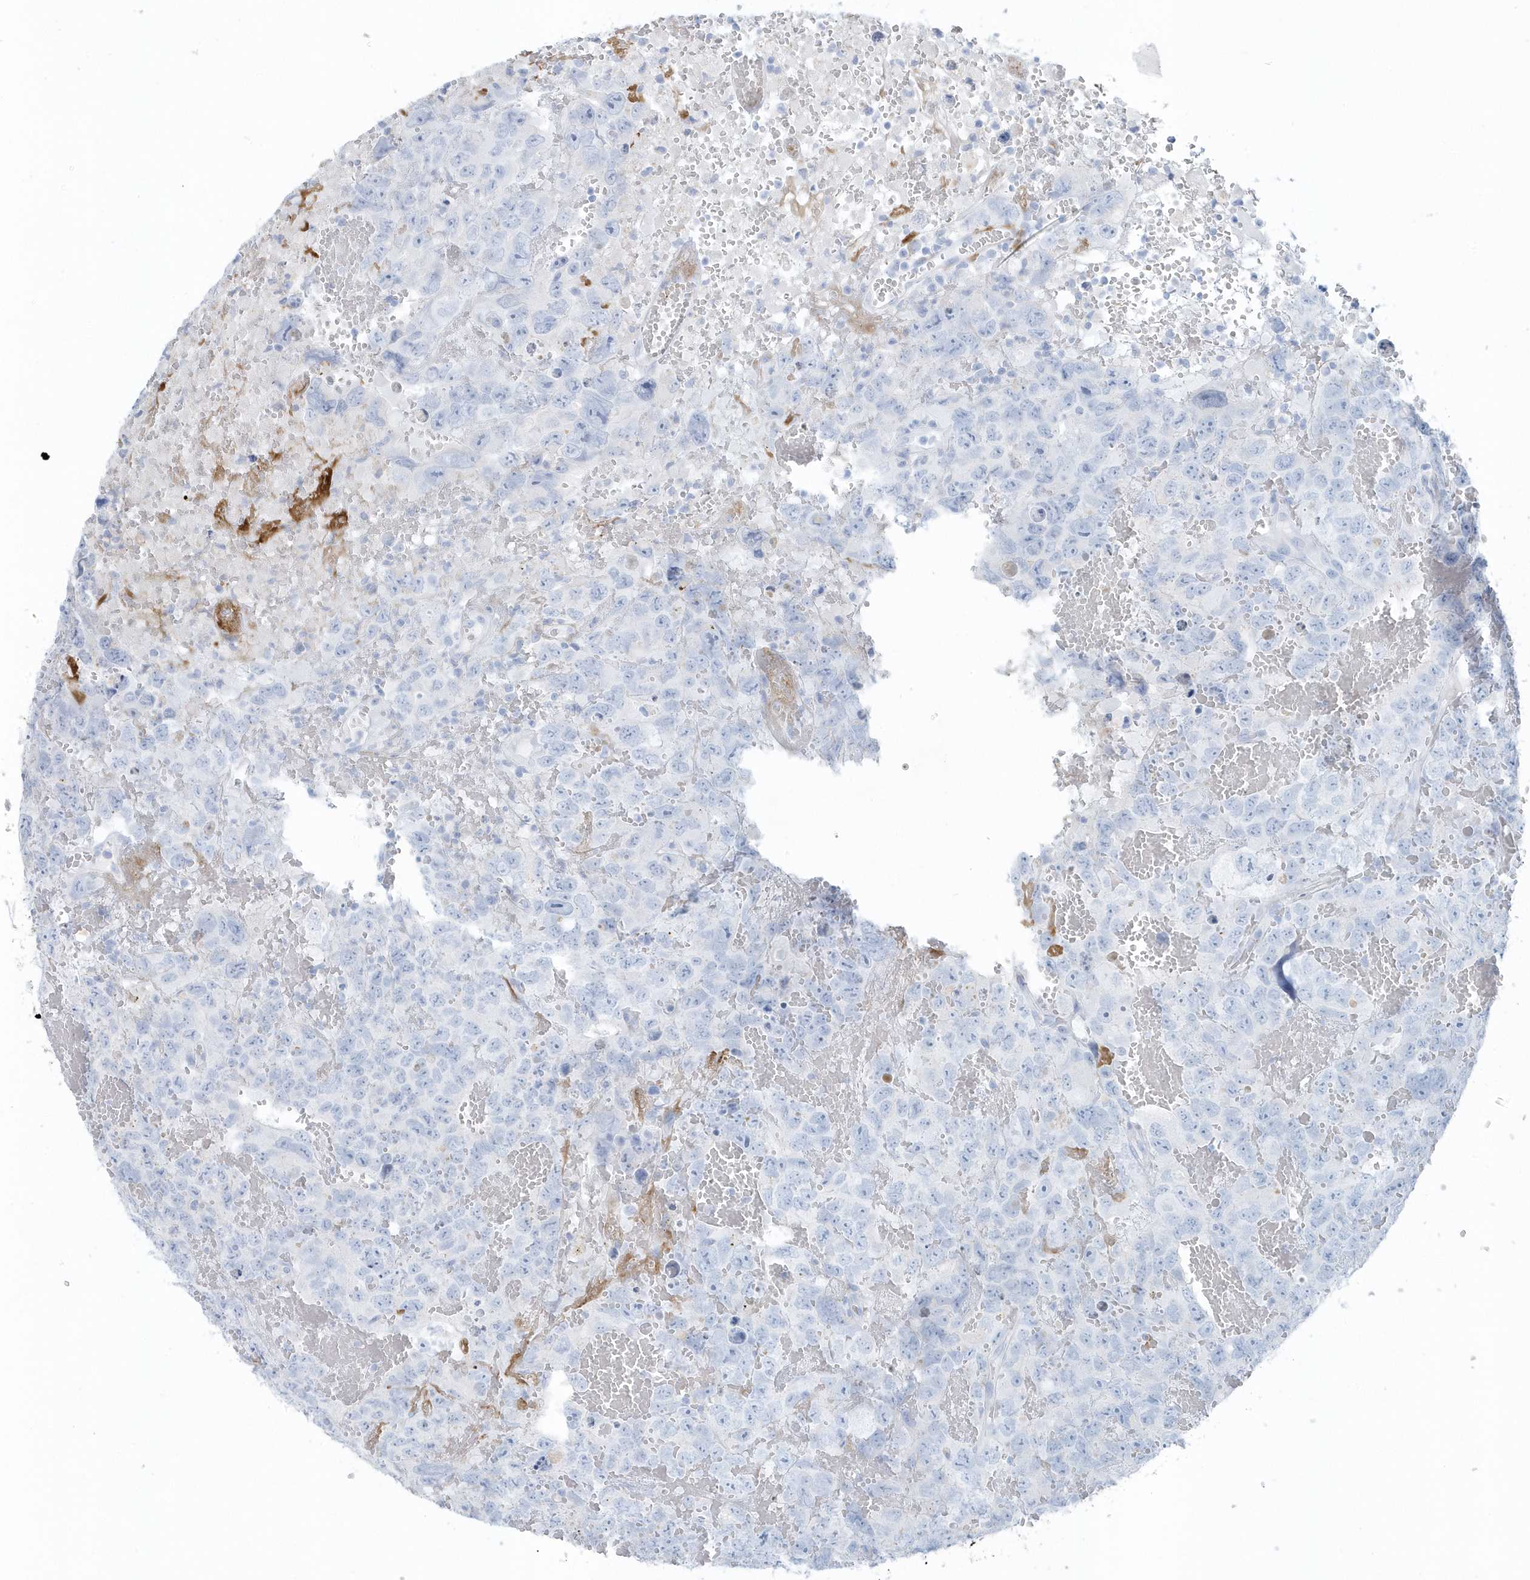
{"staining": {"intensity": "negative", "quantity": "none", "location": "none"}, "tissue": "testis cancer", "cell_type": "Tumor cells", "image_type": "cancer", "snomed": [{"axis": "morphology", "description": "Carcinoma, Embryonal, NOS"}, {"axis": "topography", "description": "Testis"}], "caption": "Immunohistochemical staining of human testis cancer (embryonal carcinoma) exhibits no significant staining in tumor cells. (DAB (3,3'-diaminobenzidine) immunohistochemistry (IHC) visualized using brightfield microscopy, high magnification).", "gene": "FAM98A", "patient": {"sex": "male", "age": 45}}